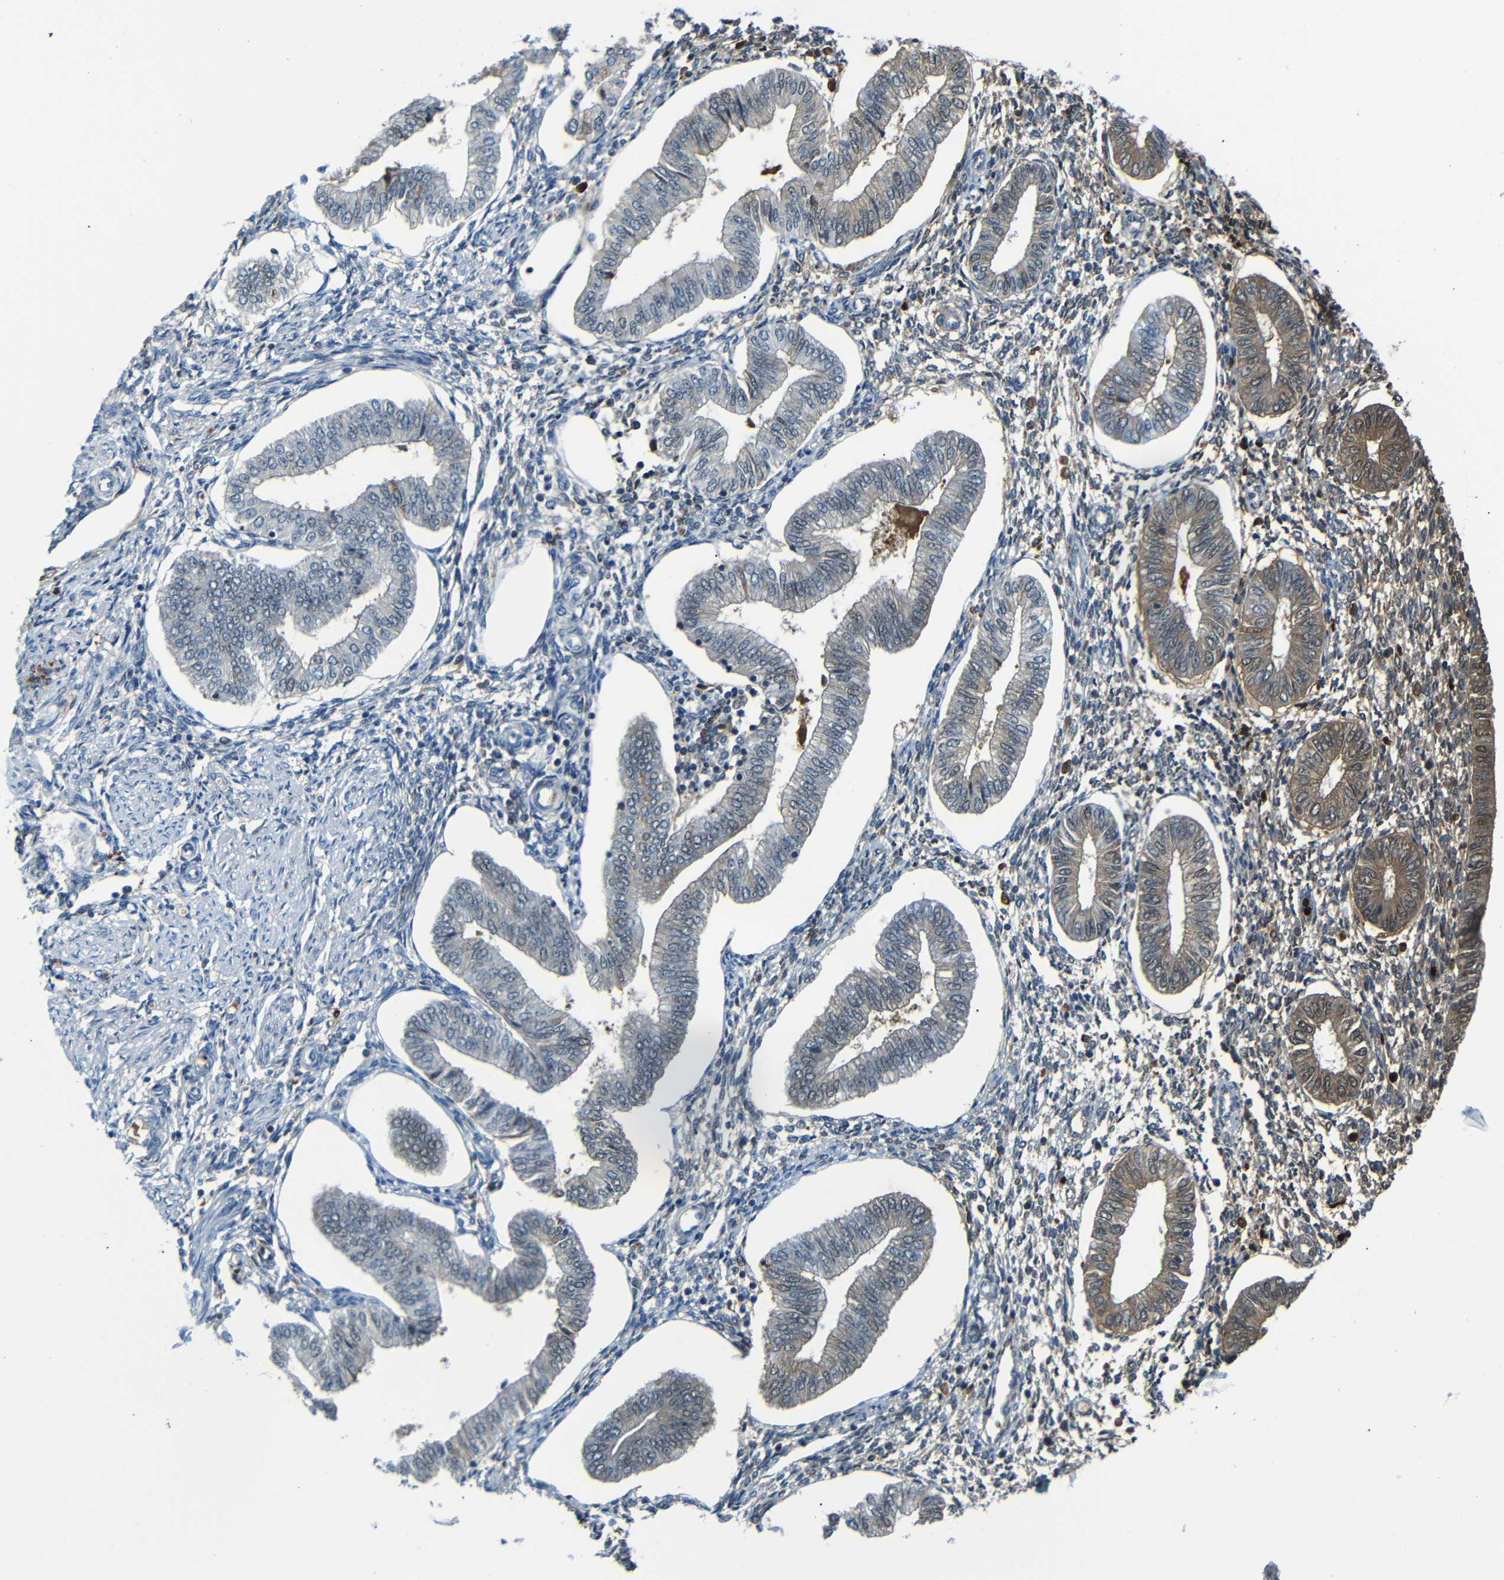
{"staining": {"intensity": "negative", "quantity": "none", "location": "none"}, "tissue": "endometrium", "cell_type": "Cells in endometrial stroma", "image_type": "normal", "snomed": [{"axis": "morphology", "description": "Normal tissue, NOS"}, {"axis": "topography", "description": "Endometrium"}], "caption": "A histopathology image of endometrium stained for a protein reveals no brown staining in cells in endometrial stroma. (Brightfield microscopy of DAB immunohistochemistry at high magnification).", "gene": "SERPINA1", "patient": {"sex": "female", "age": 50}}